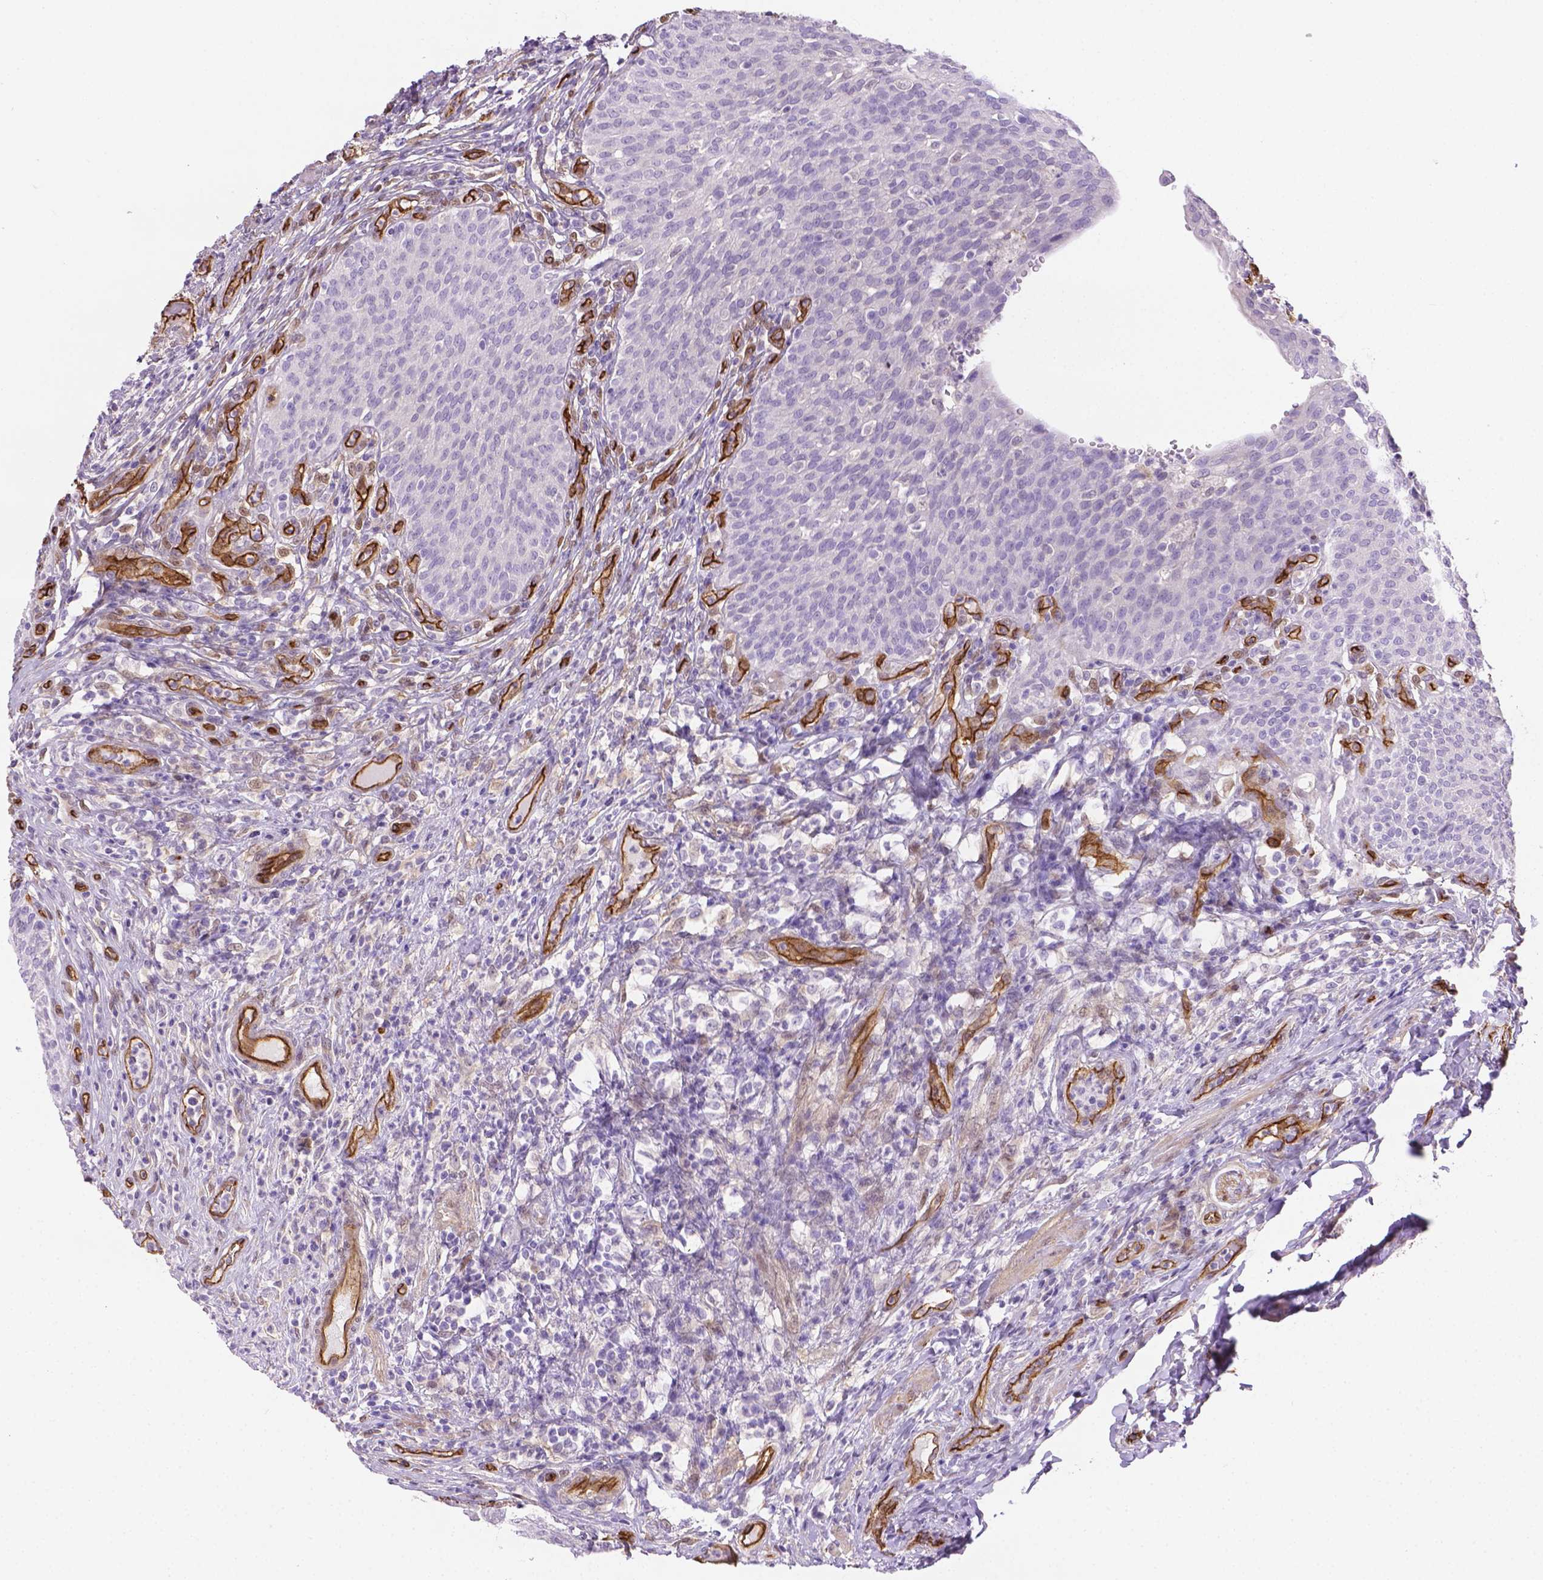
{"staining": {"intensity": "negative", "quantity": "none", "location": "none"}, "tissue": "urinary bladder", "cell_type": "Urothelial cells", "image_type": "normal", "snomed": [{"axis": "morphology", "description": "Normal tissue, NOS"}, {"axis": "topography", "description": "Urinary bladder"}, {"axis": "topography", "description": "Peripheral nerve tissue"}], "caption": "The immunohistochemistry image has no significant expression in urothelial cells of urinary bladder.", "gene": "CLIC4", "patient": {"sex": "male", "age": 66}}